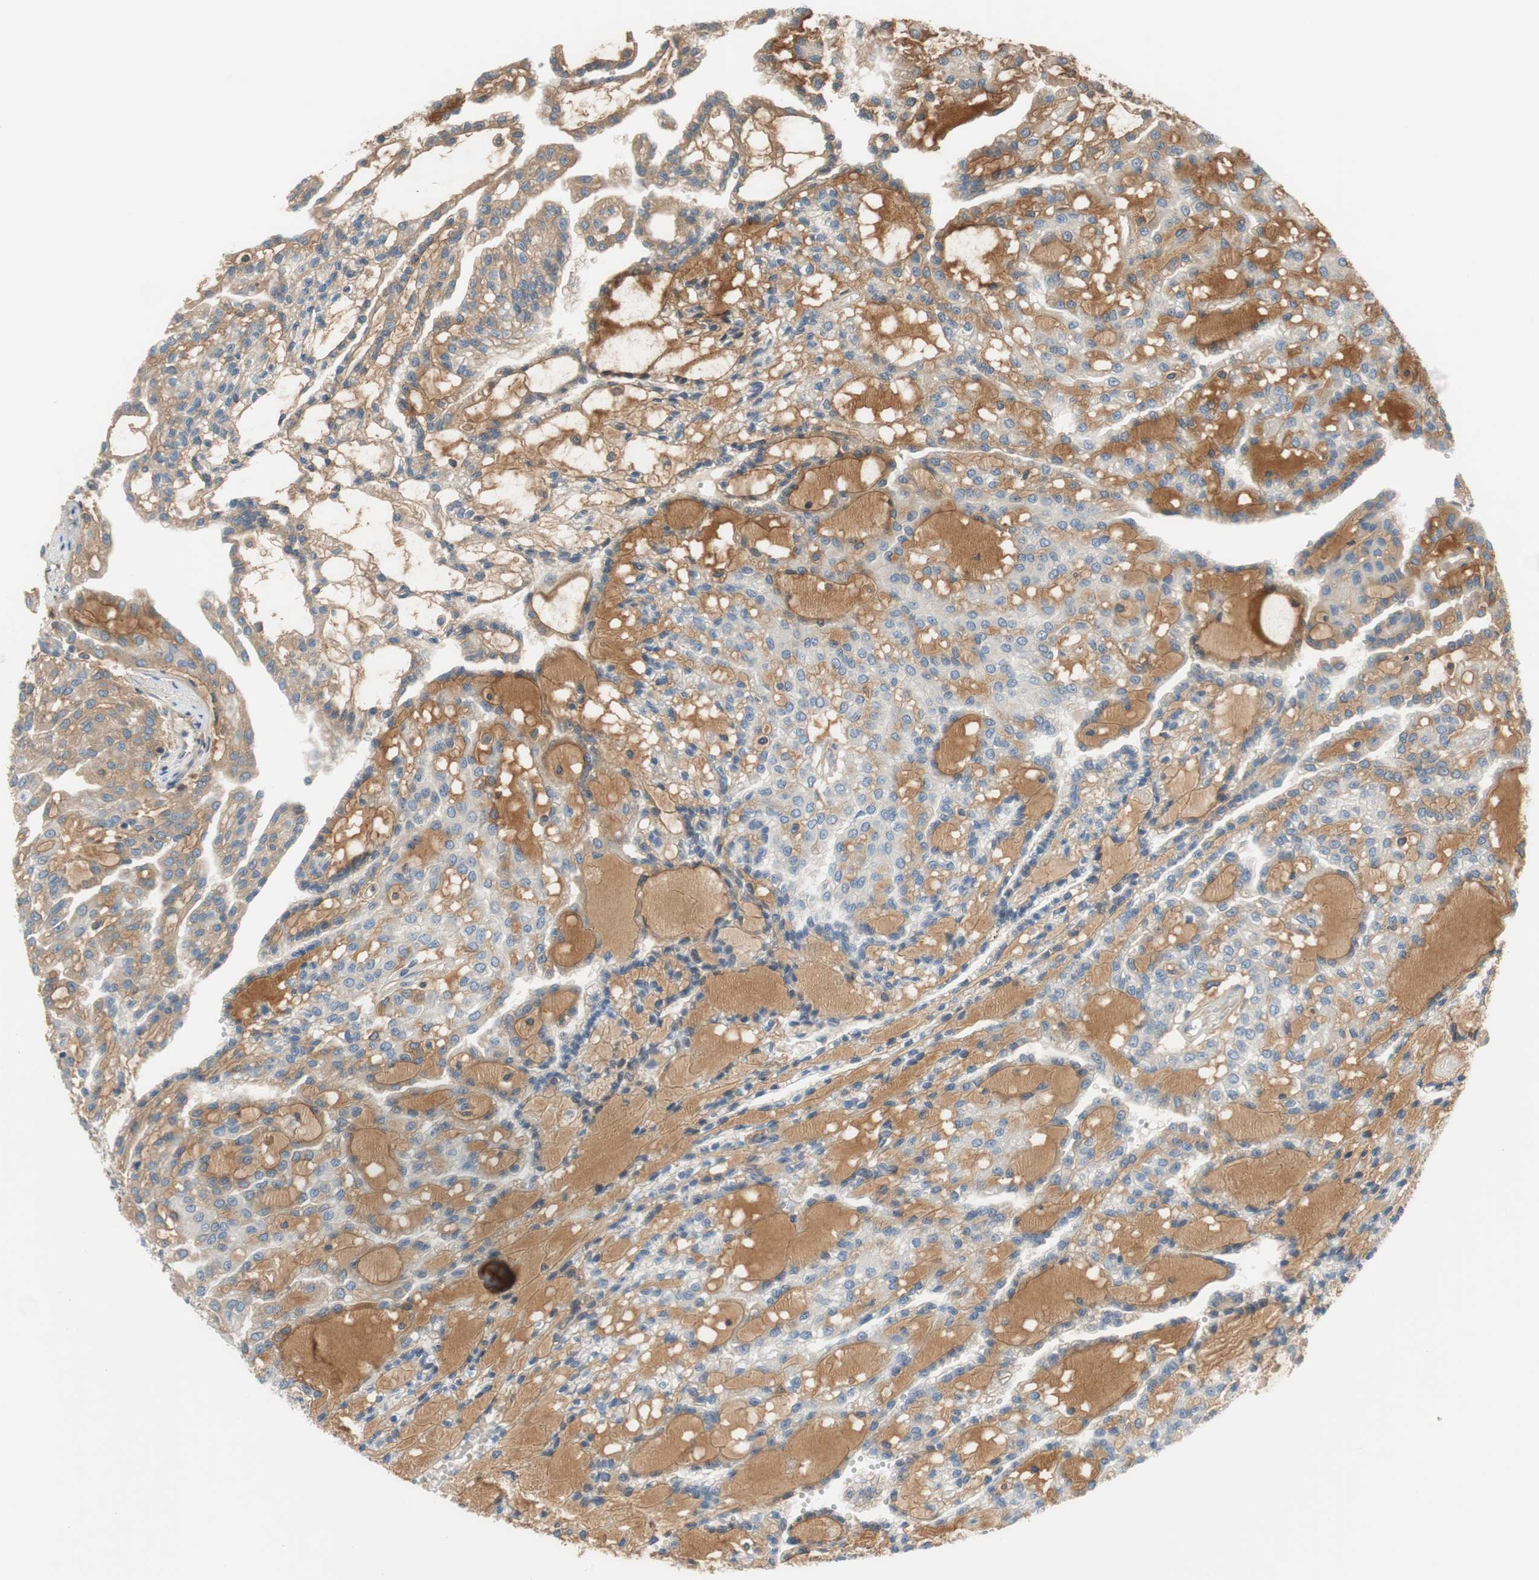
{"staining": {"intensity": "weak", "quantity": ">75%", "location": "cytoplasmic/membranous"}, "tissue": "renal cancer", "cell_type": "Tumor cells", "image_type": "cancer", "snomed": [{"axis": "morphology", "description": "Adenocarcinoma, NOS"}, {"axis": "topography", "description": "Kidney"}], "caption": "Immunohistochemical staining of human renal cancer reveals weak cytoplasmic/membranous protein staining in about >75% of tumor cells. (DAB (3,3'-diaminobenzidine) IHC with brightfield microscopy, high magnification).", "gene": "C4A", "patient": {"sex": "male", "age": 63}}